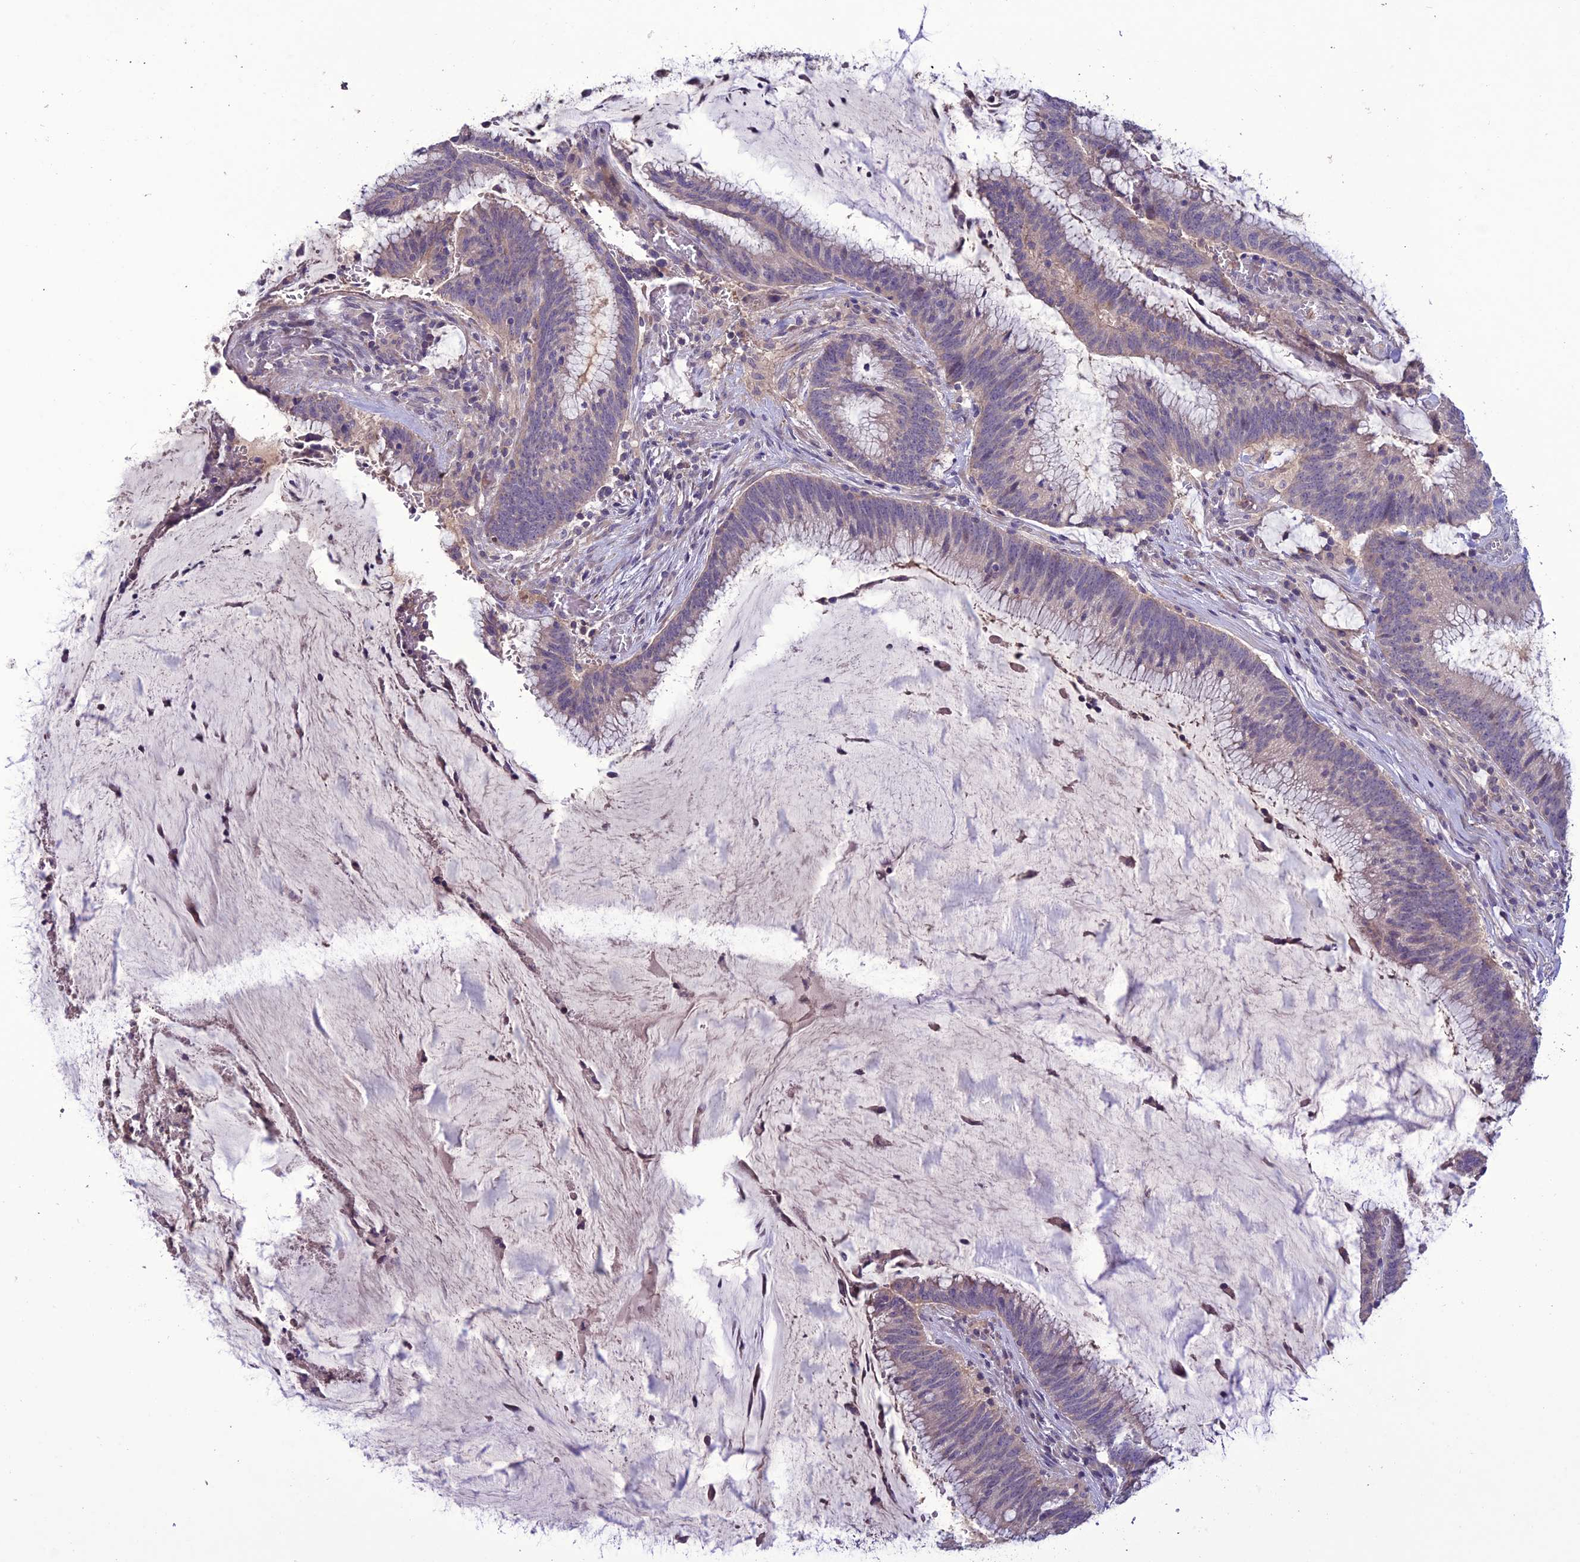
{"staining": {"intensity": "negative", "quantity": "none", "location": "none"}, "tissue": "colorectal cancer", "cell_type": "Tumor cells", "image_type": "cancer", "snomed": [{"axis": "morphology", "description": "Adenocarcinoma, NOS"}, {"axis": "topography", "description": "Rectum"}], "caption": "Immunohistochemistry photomicrograph of adenocarcinoma (colorectal) stained for a protein (brown), which demonstrates no positivity in tumor cells.", "gene": "C2orf76", "patient": {"sex": "female", "age": 77}}